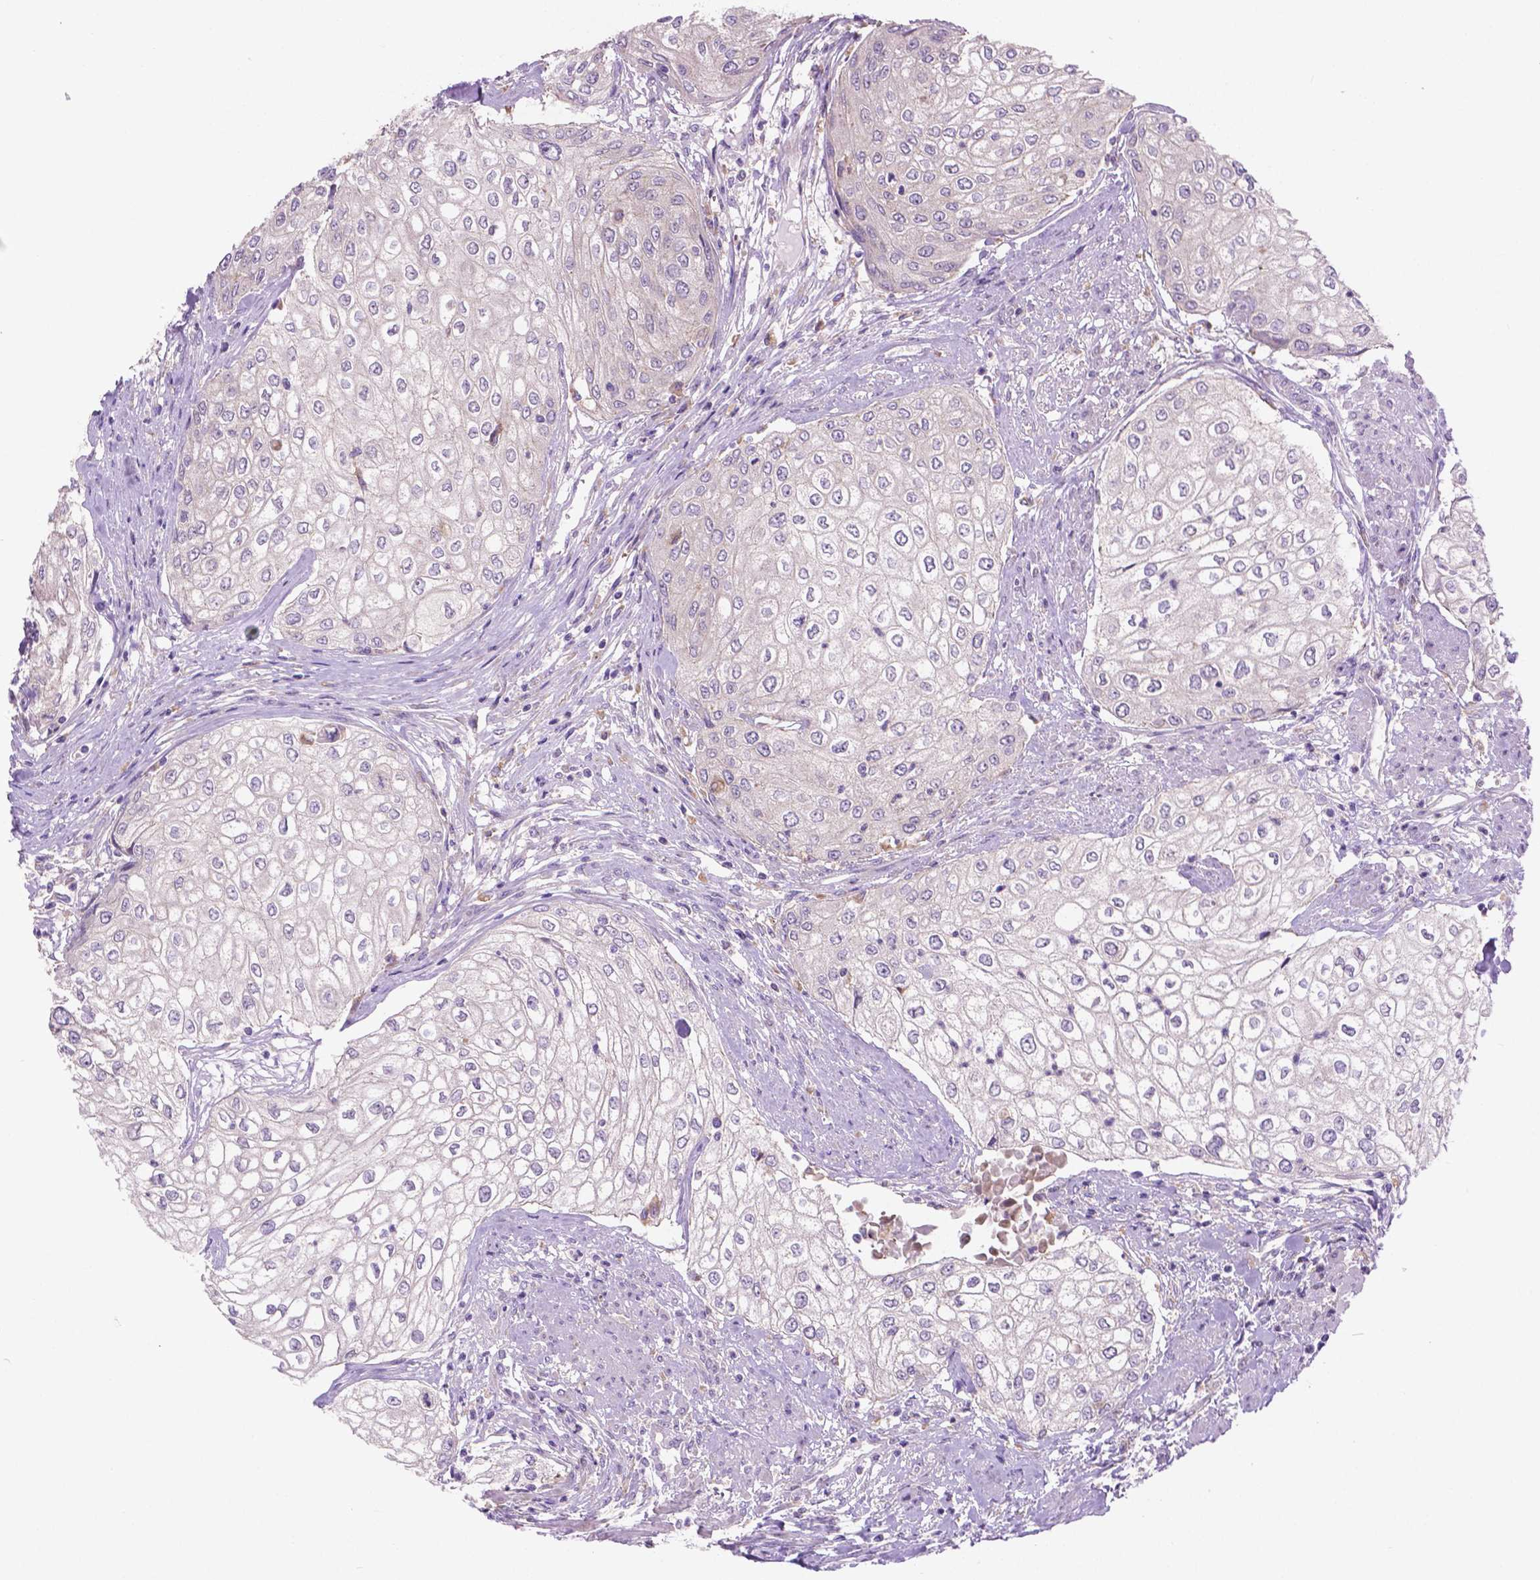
{"staining": {"intensity": "negative", "quantity": "none", "location": "none"}, "tissue": "urothelial cancer", "cell_type": "Tumor cells", "image_type": "cancer", "snomed": [{"axis": "morphology", "description": "Urothelial carcinoma, High grade"}, {"axis": "topography", "description": "Urinary bladder"}], "caption": "DAB (3,3'-diaminobenzidine) immunohistochemical staining of human urothelial cancer demonstrates no significant staining in tumor cells. (DAB (3,3'-diaminobenzidine) immunohistochemistry, high magnification).", "gene": "CDH7", "patient": {"sex": "male", "age": 62}}